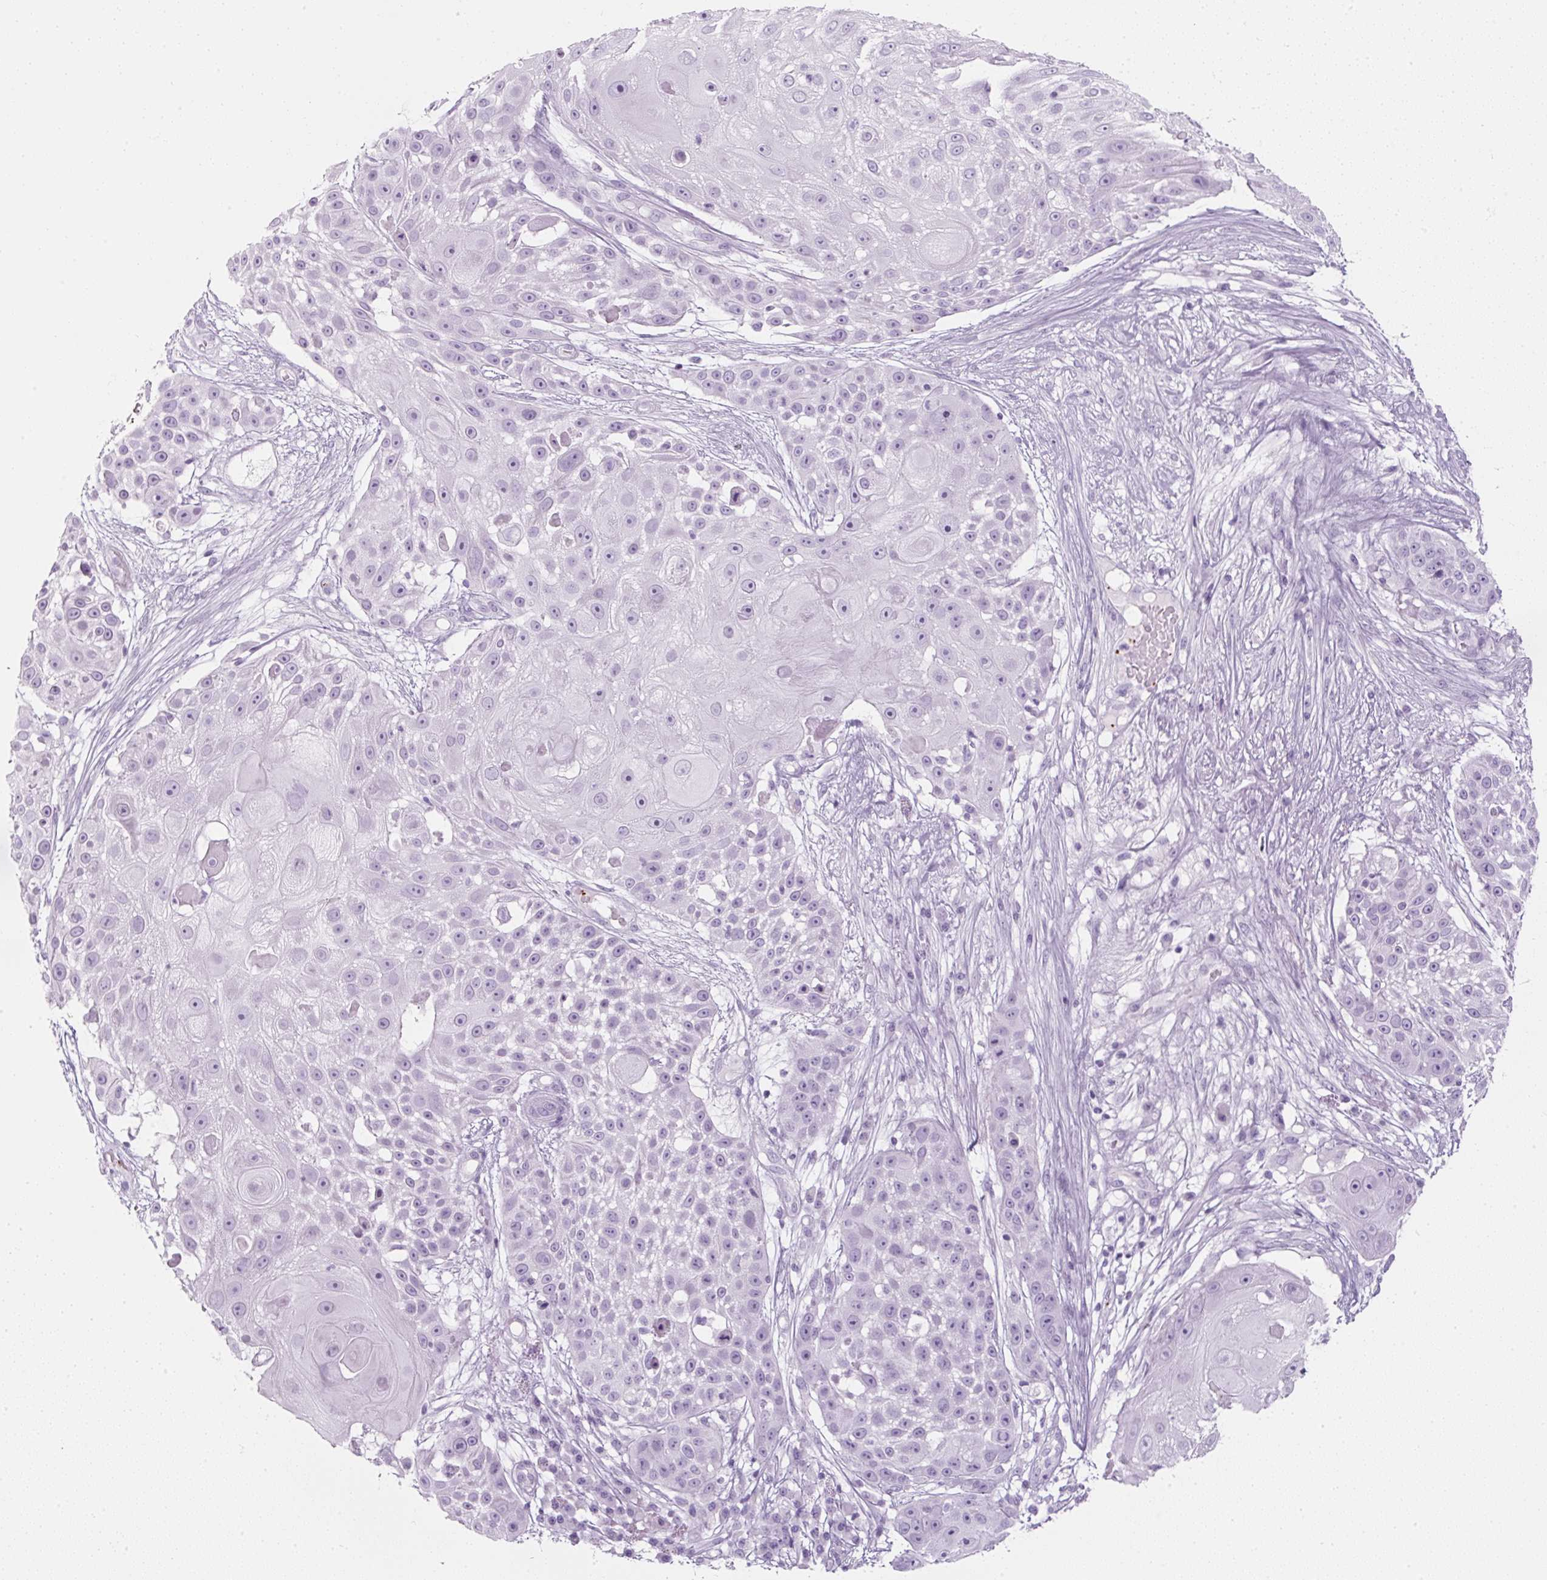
{"staining": {"intensity": "negative", "quantity": "none", "location": "none"}, "tissue": "skin cancer", "cell_type": "Tumor cells", "image_type": "cancer", "snomed": [{"axis": "morphology", "description": "Squamous cell carcinoma, NOS"}, {"axis": "topography", "description": "Skin"}], "caption": "DAB immunohistochemical staining of human squamous cell carcinoma (skin) reveals no significant positivity in tumor cells.", "gene": "PF4V1", "patient": {"sex": "female", "age": 86}}